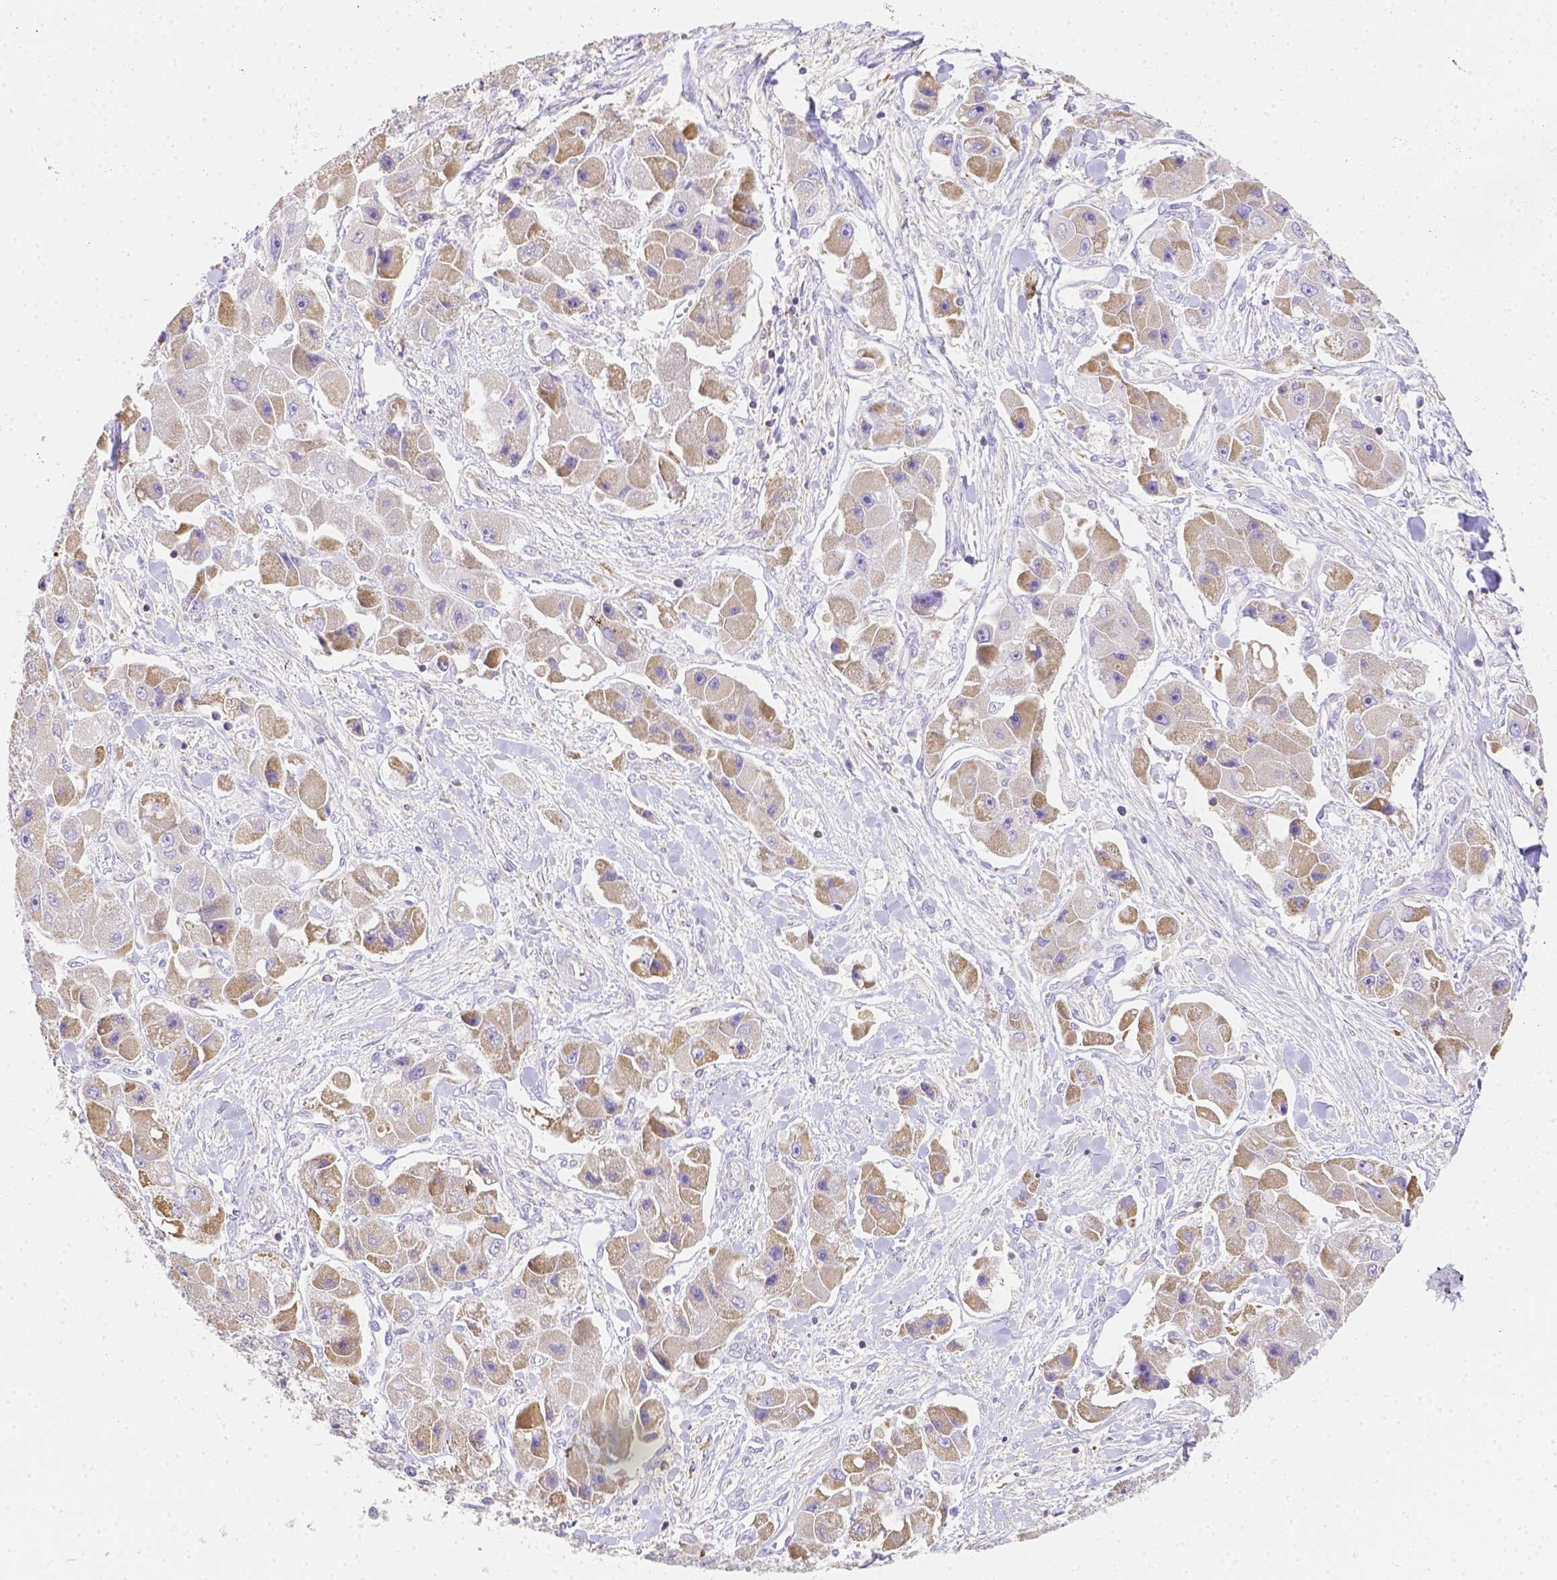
{"staining": {"intensity": "weak", "quantity": "25%-75%", "location": "cytoplasmic/membranous"}, "tissue": "liver cancer", "cell_type": "Tumor cells", "image_type": "cancer", "snomed": [{"axis": "morphology", "description": "Carcinoma, Hepatocellular, NOS"}, {"axis": "topography", "description": "Liver"}], "caption": "Immunohistochemistry photomicrograph of human liver hepatocellular carcinoma stained for a protein (brown), which displays low levels of weak cytoplasmic/membranous expression in about 25%-75% of tumor cells.", "gene": "ASAH2", "patient": {"sex": "male", "age": 24}}